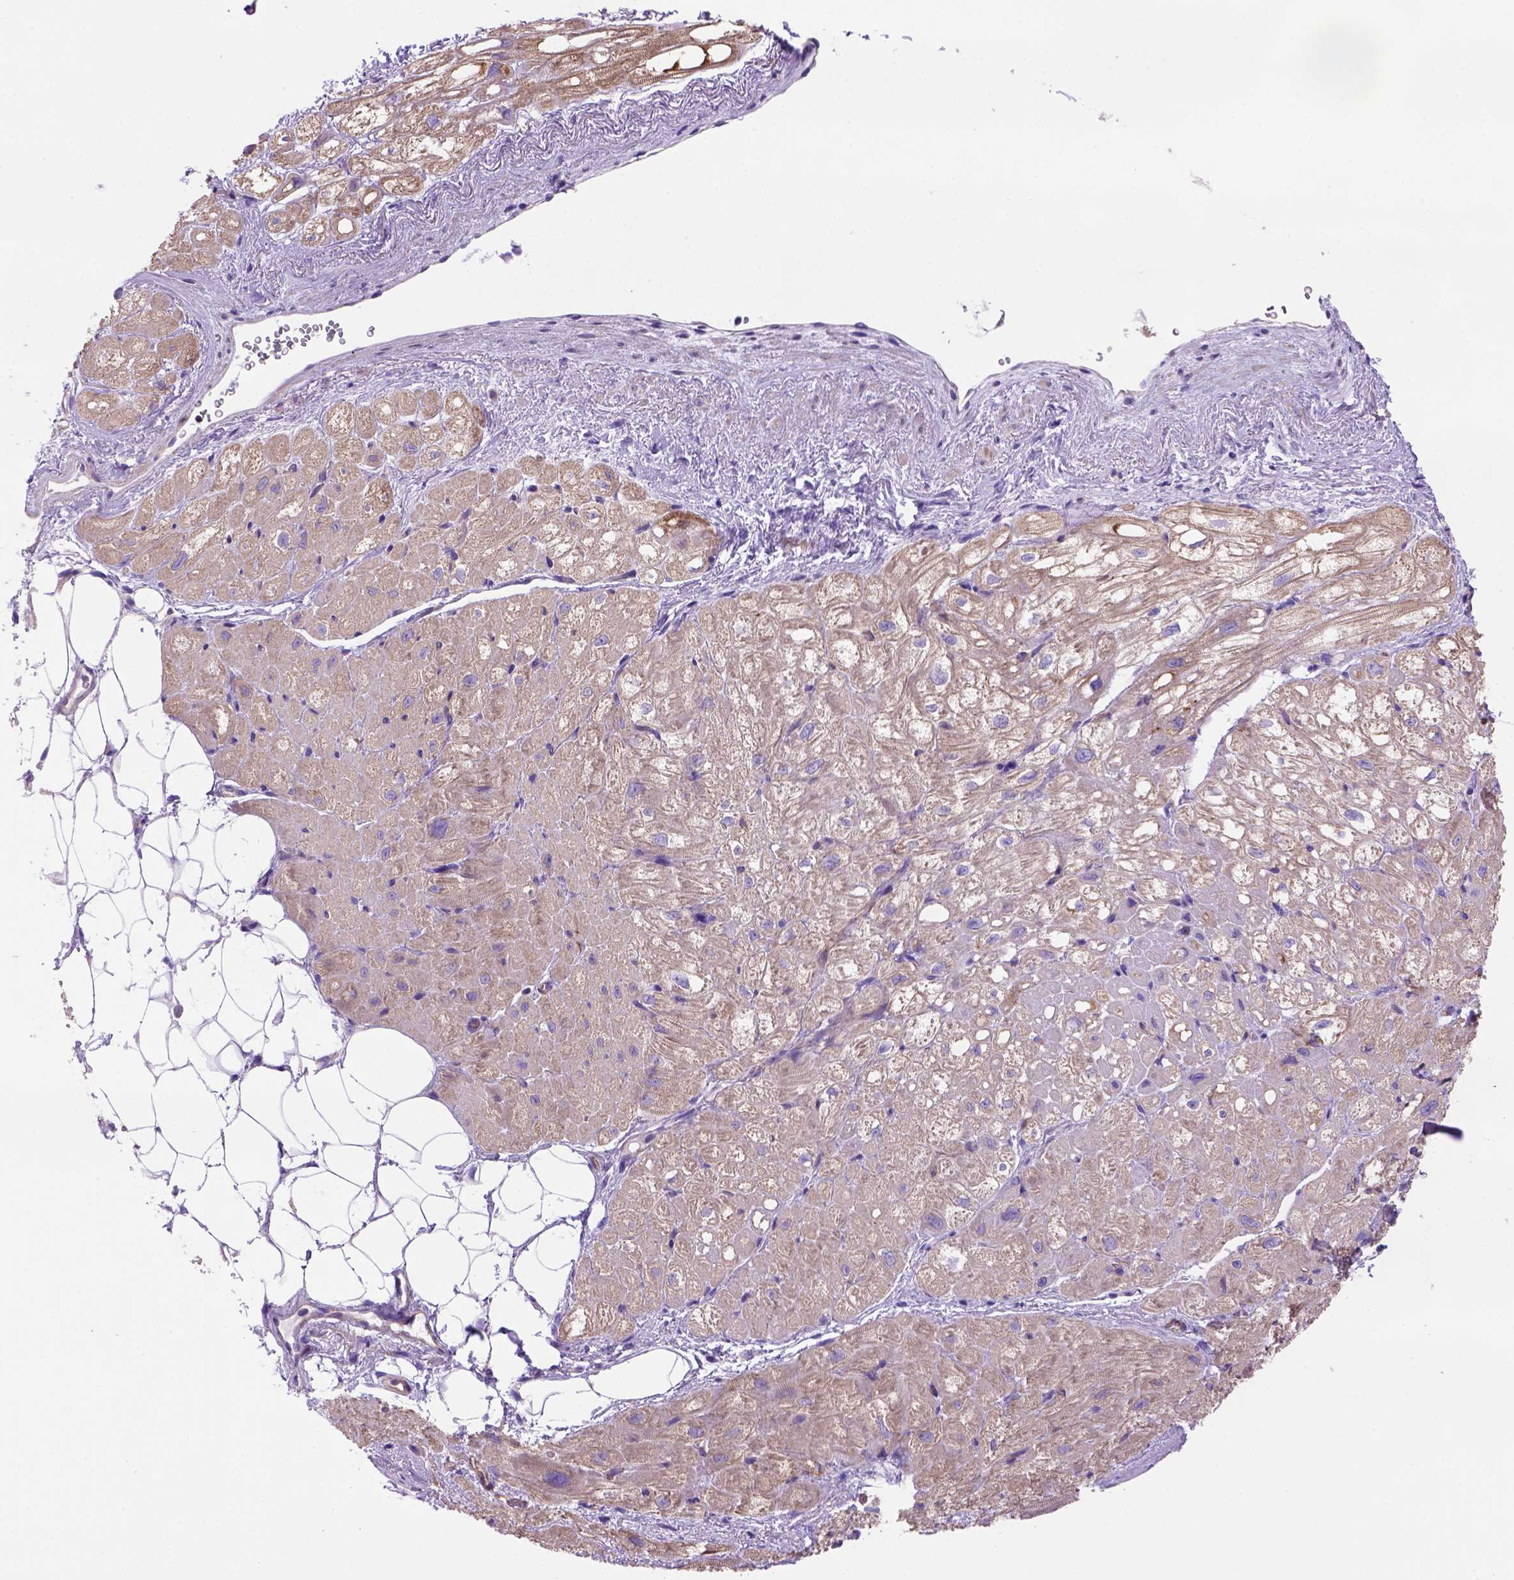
{"staining": {"intensity": "moderate", "quantity": "<25%", "location": "cytoplasmic/membranous"}, "tissue": "heart muscle", "cell_type": "Cardiomyocytes", "image_type": "normal", "snomed": [{"axis": "morphology", "description": "Normal tissue, NOS"}, {"axis": "topography", "description": "Heart"}], "caption": "IHC micrograph of unremarkable heart muscle stained for a protein (brown), which displays low levels of moderate cytoplasmic/membranous positivity in about <25% of cardiomyocytes.", "gene": "PEX12", "patient": {"sex": "female", "age": 69}}